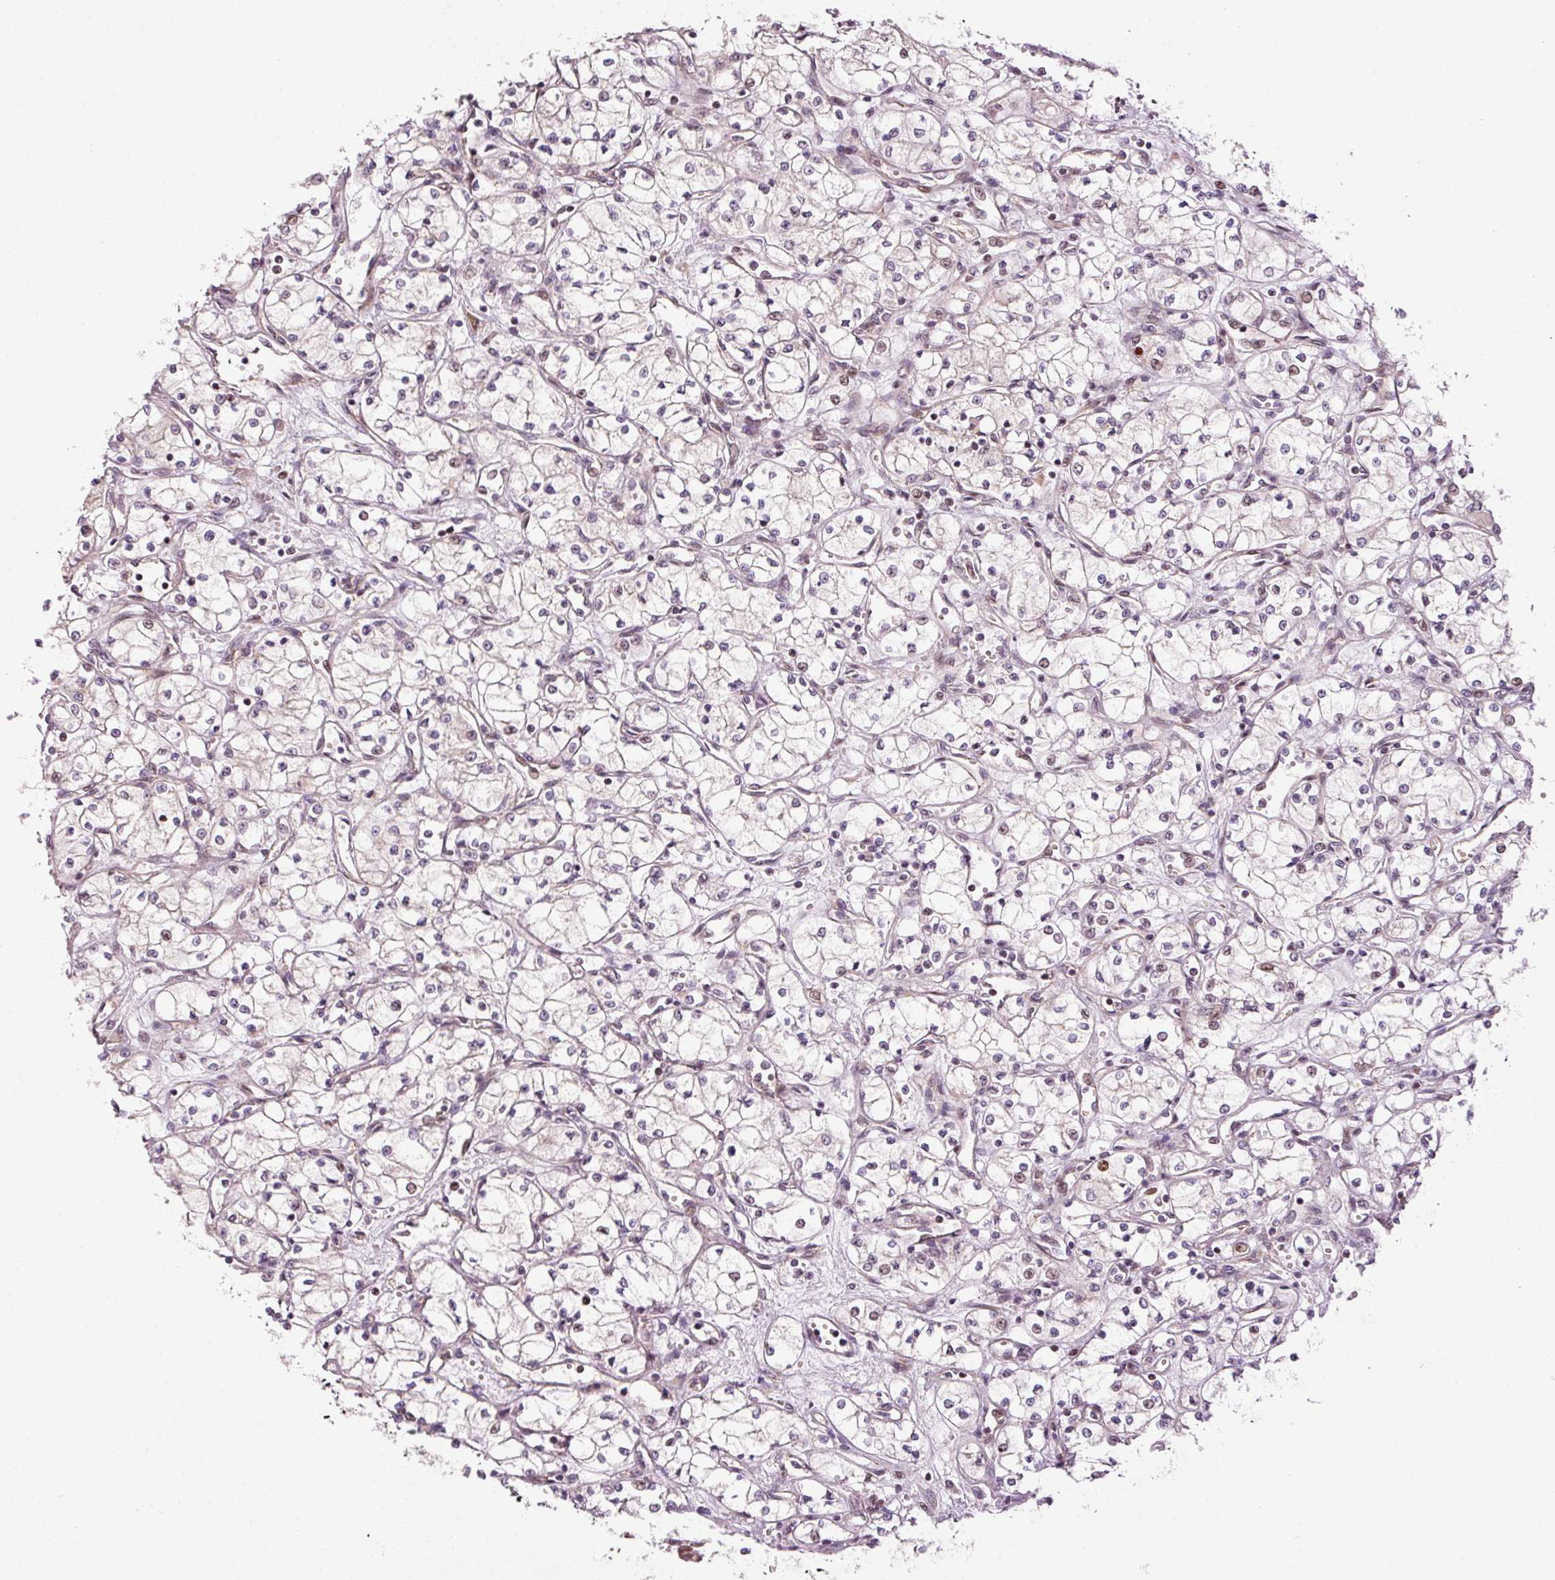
{"staining": {"intensity": "negative", "quantity": "none", "location": "none"}, "tissue": "renal cancer", "cell_type": "Tumor cells", "image_type": "cancer", "snomed": [{"axis": "morphology", "description": "Normal tissue, NOS"}, {"axis": "morphology", "description": "Adenocarcinoma, NOS"}, {"axis": "topography", "description": "Kidney"}], "caption": "This is an immunohistochemistry histopathology image of human renal adenocarcinoma. There is no positivity in tumor cells.", "gene": "ANKRD20A1", "patient": {"sex": "male", "age": 59}}